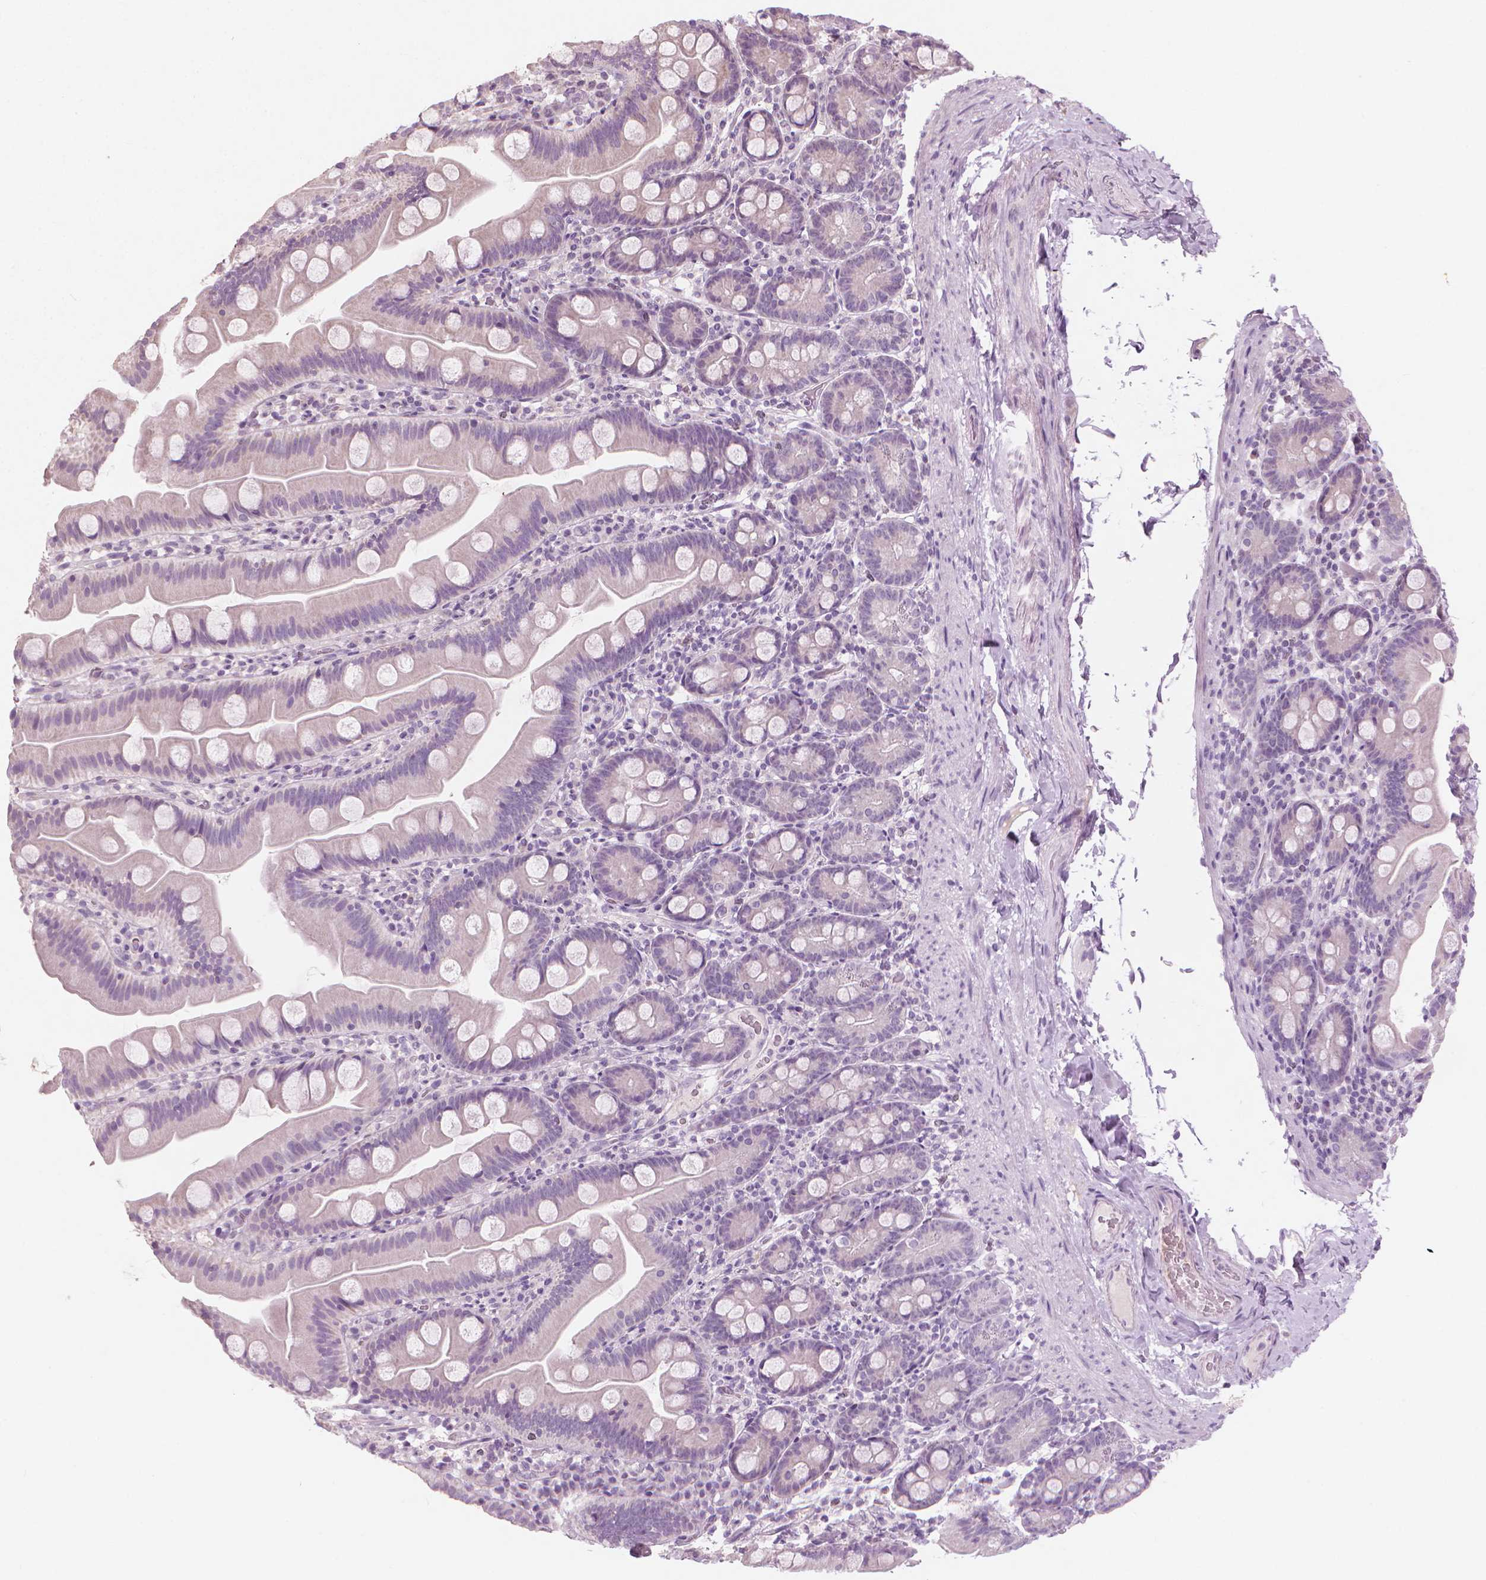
{"staining": {"intensity": "weak", "quantity": "<25%", "location": "cytoplasmic/membranous"}, "tissue": "small intestine", "cell_type": "Glandular cells", "image_type": "normal", "snomed": [{"axis": "morphology", "description": "Normal tissue, NOS"}, {"axis": "topography", "description": "Small intestine"}], "caption": "Protein analysis of normal small intestine displays no significant expression in glandular cells. (Stains: DAB immunohistochemistry with hematoxylin counter stain, Microscopy: brightfield microscopy at high magnification).", "gene": "CFAP126", "patient": {"sex": "female", "age": 68}}